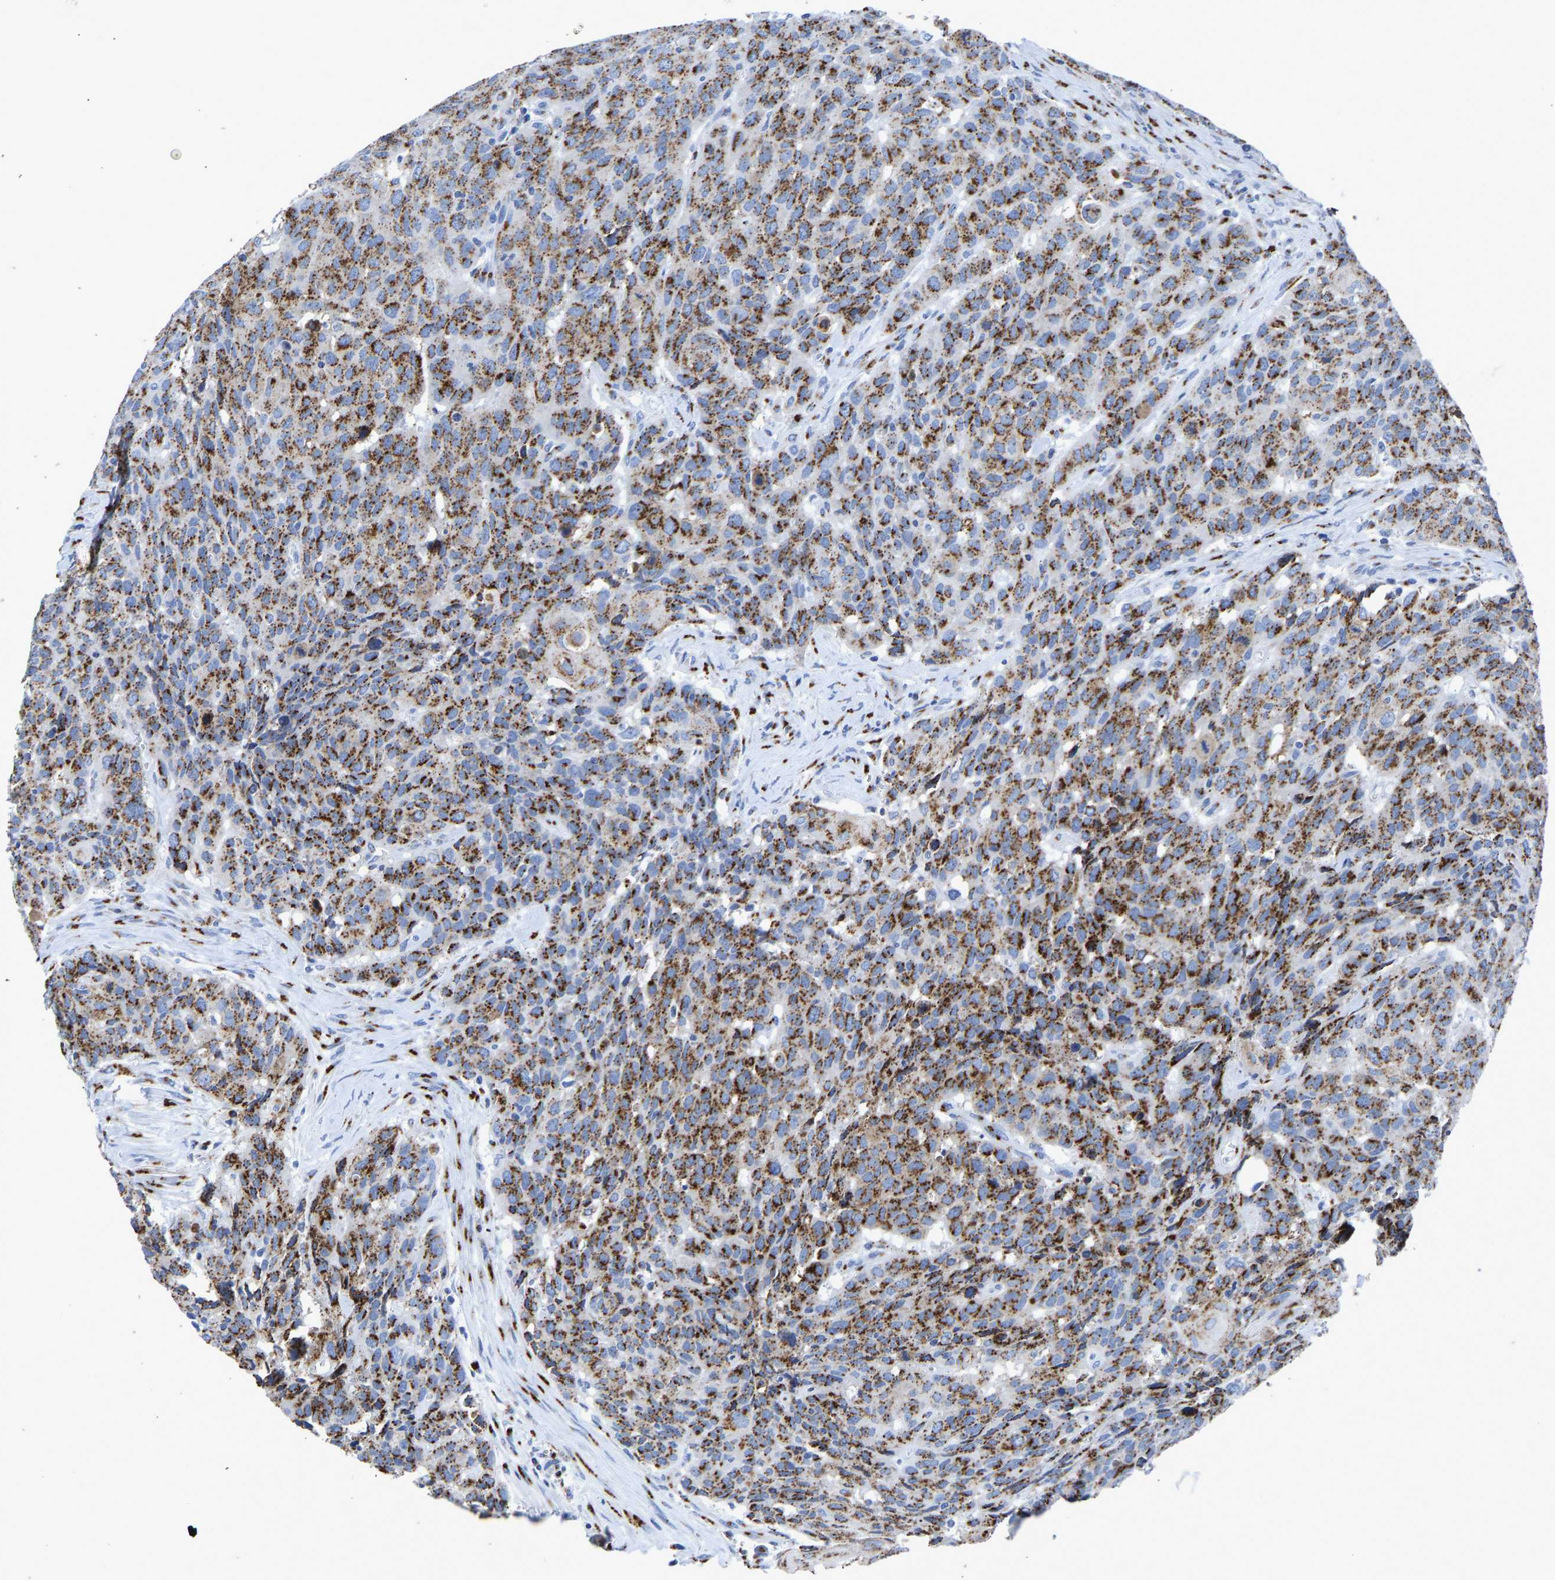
{"staining": {"intensity": "strong", "quantity": ">75%", "location": "cytoplasmic/membranous"}, "tissue": "head and neck cancer", "cell_type": "Tumor cells", "image_type": "cancer", "snomed": [{"axis": "morphology", "description": "Squamous cell carcinoma, NOS"}, {"axis": "topography", "description": "Head-Neck"}], "caption": "A micrograph showing strong cytoplasmic/membranous expression in about >75% of tumor cells in head and neck cancer, as visualized by brown immunohistochemical staining.", "gene": "TMEM87A", "patient": {"sex": "male", "age": 66}}